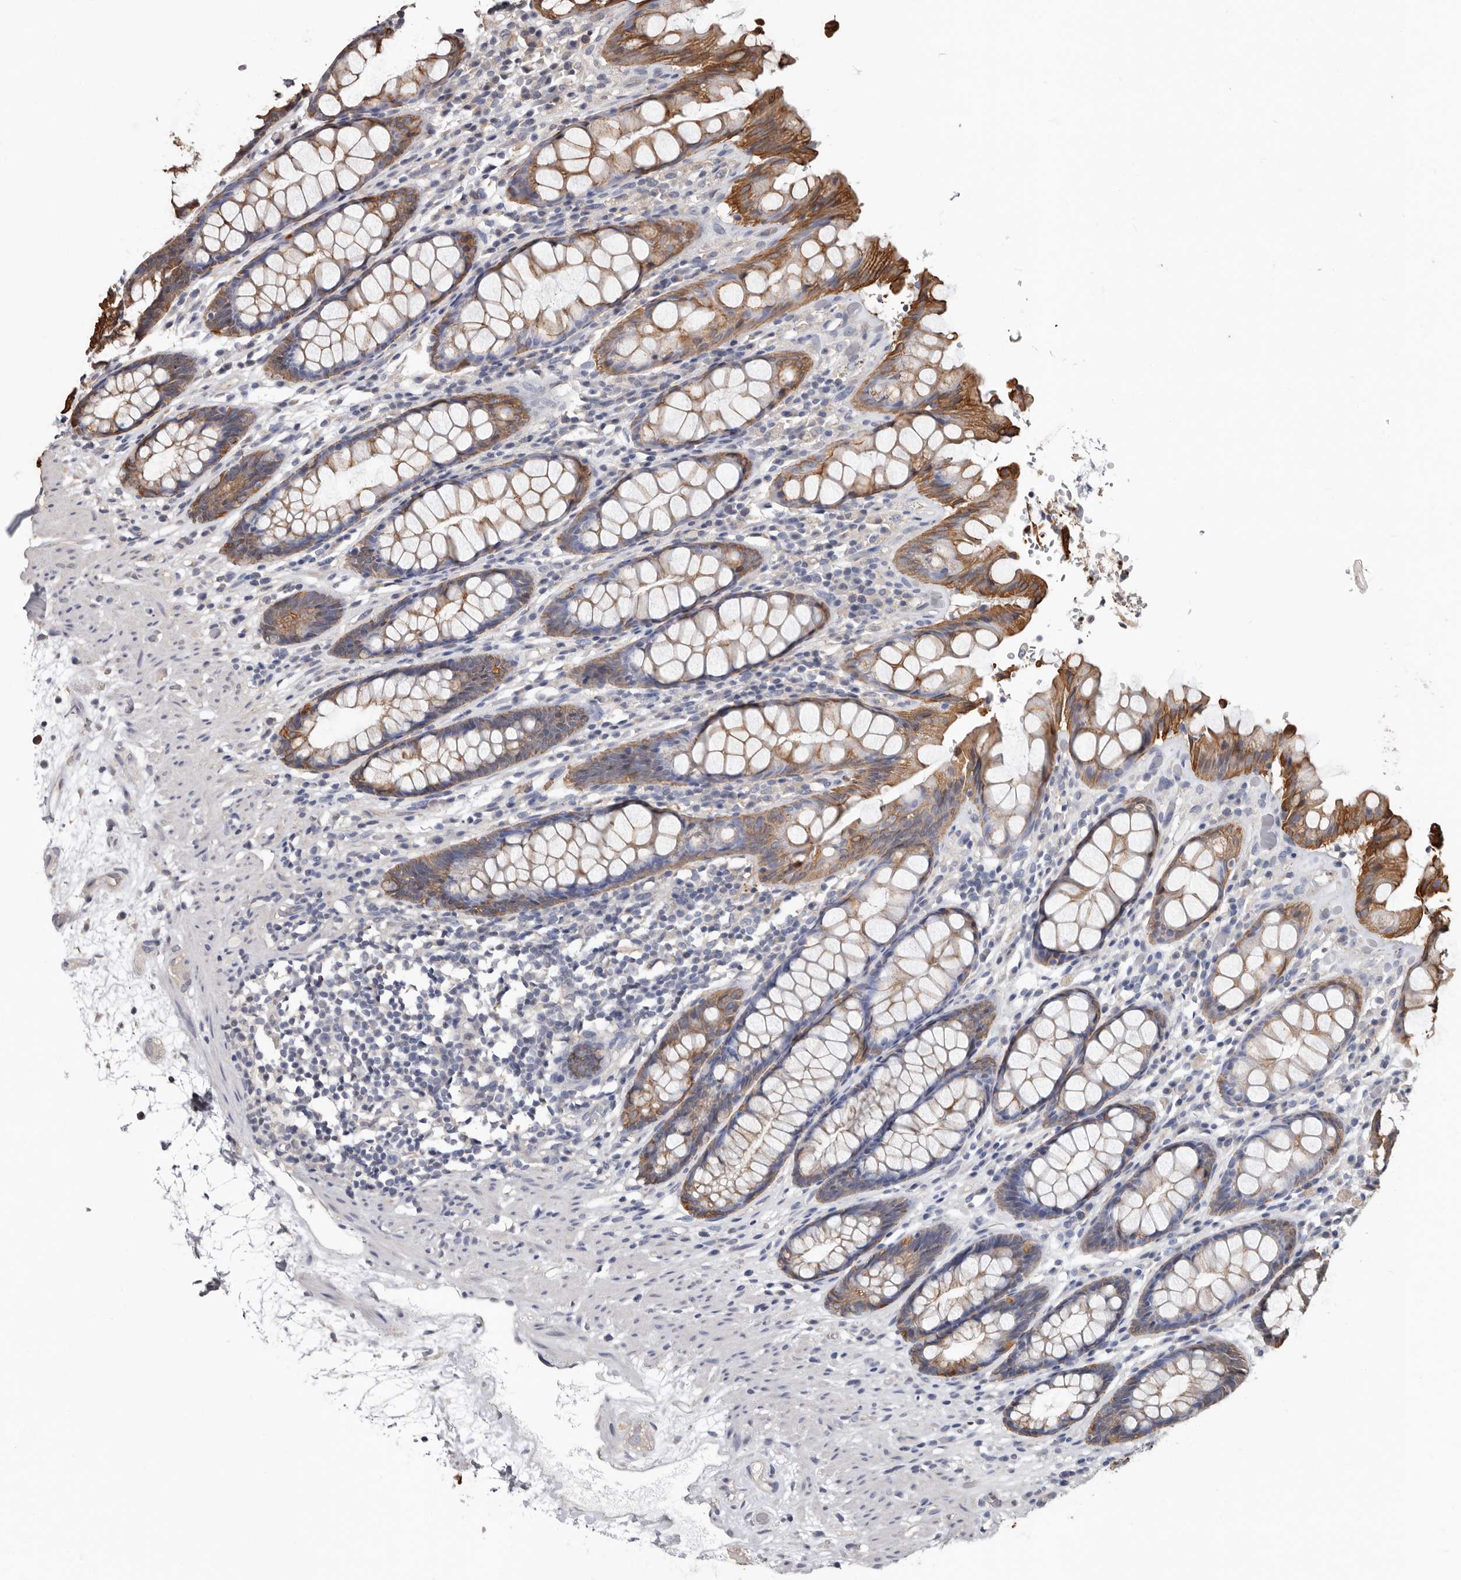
{"staining": {"intensity": "moderate", "quantity": ">75%", "location": "cytoplasmic/membranous"}, "tissue": "rectum", "cell_type": "Glandular cells", "image_type": "normal", "snomed": [{"axis": "morphology", "description": "Normal tissue, NOS"}, {"axis": "topography", "description": "Rectum"}], "caption": "Moderate cytoplasmic/membranous positivity is appreciated in approximately >75% of glandular cells in normal rectum.", "gene": "MRPL18", "patient": {"sex": "male", "age": 64}}